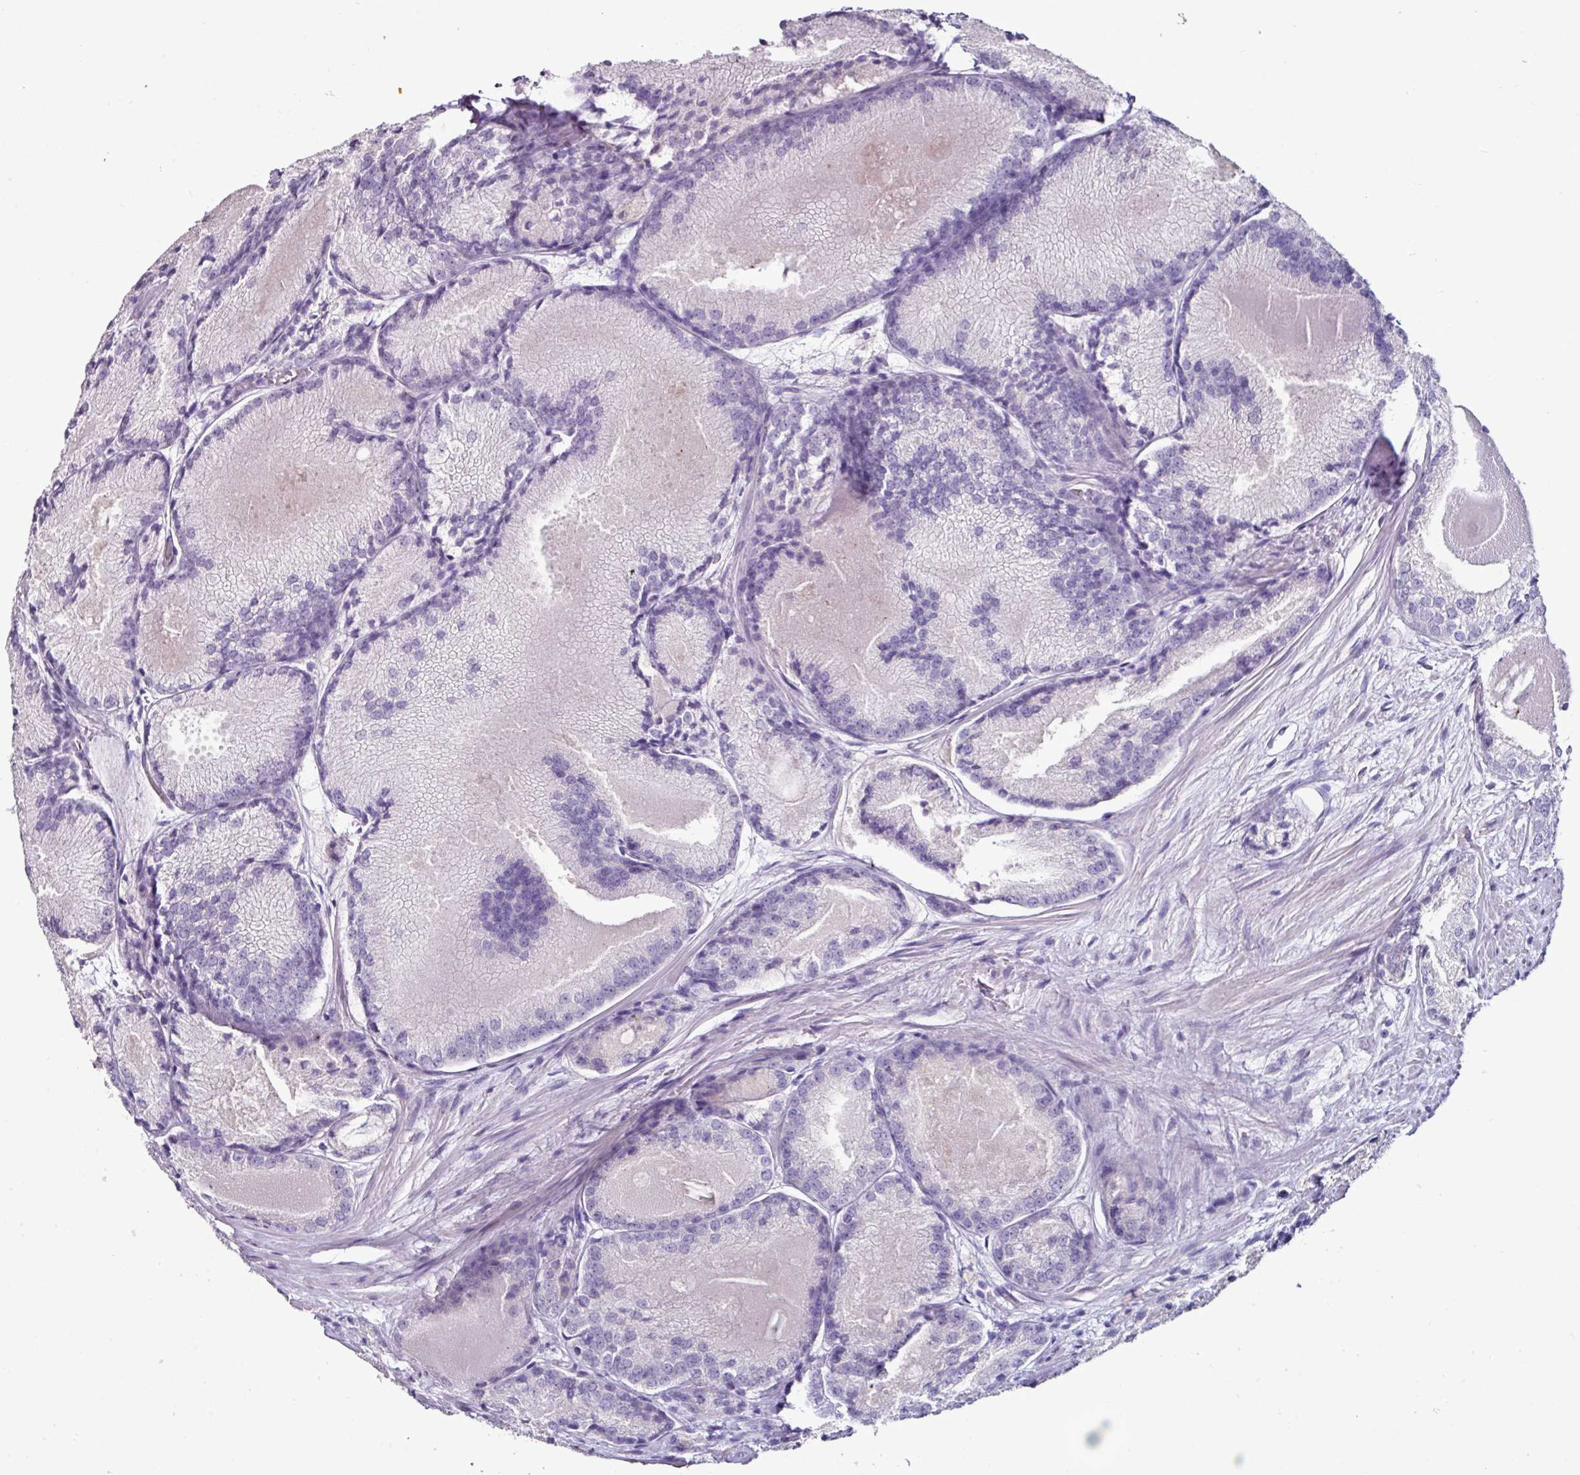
{"staining": {"intensity": "negative", "quantity": "none", "location": "none"}, "tissue": "prostate cancer", "cell_type": "Tumor cells", "image_type": "cancer", "snomed": [{"axis": "morphology", "description": "Adenocarcinoma, Low grade"}, {"axis": "topography", "description": "Prostate"}], "caption": "An image of human prostate cancer (low-grade adenocarcinoma) is negative for staining in tumor cells.", "gene": "GLP2R", "patient": {"sex": "male", "age": 68}}